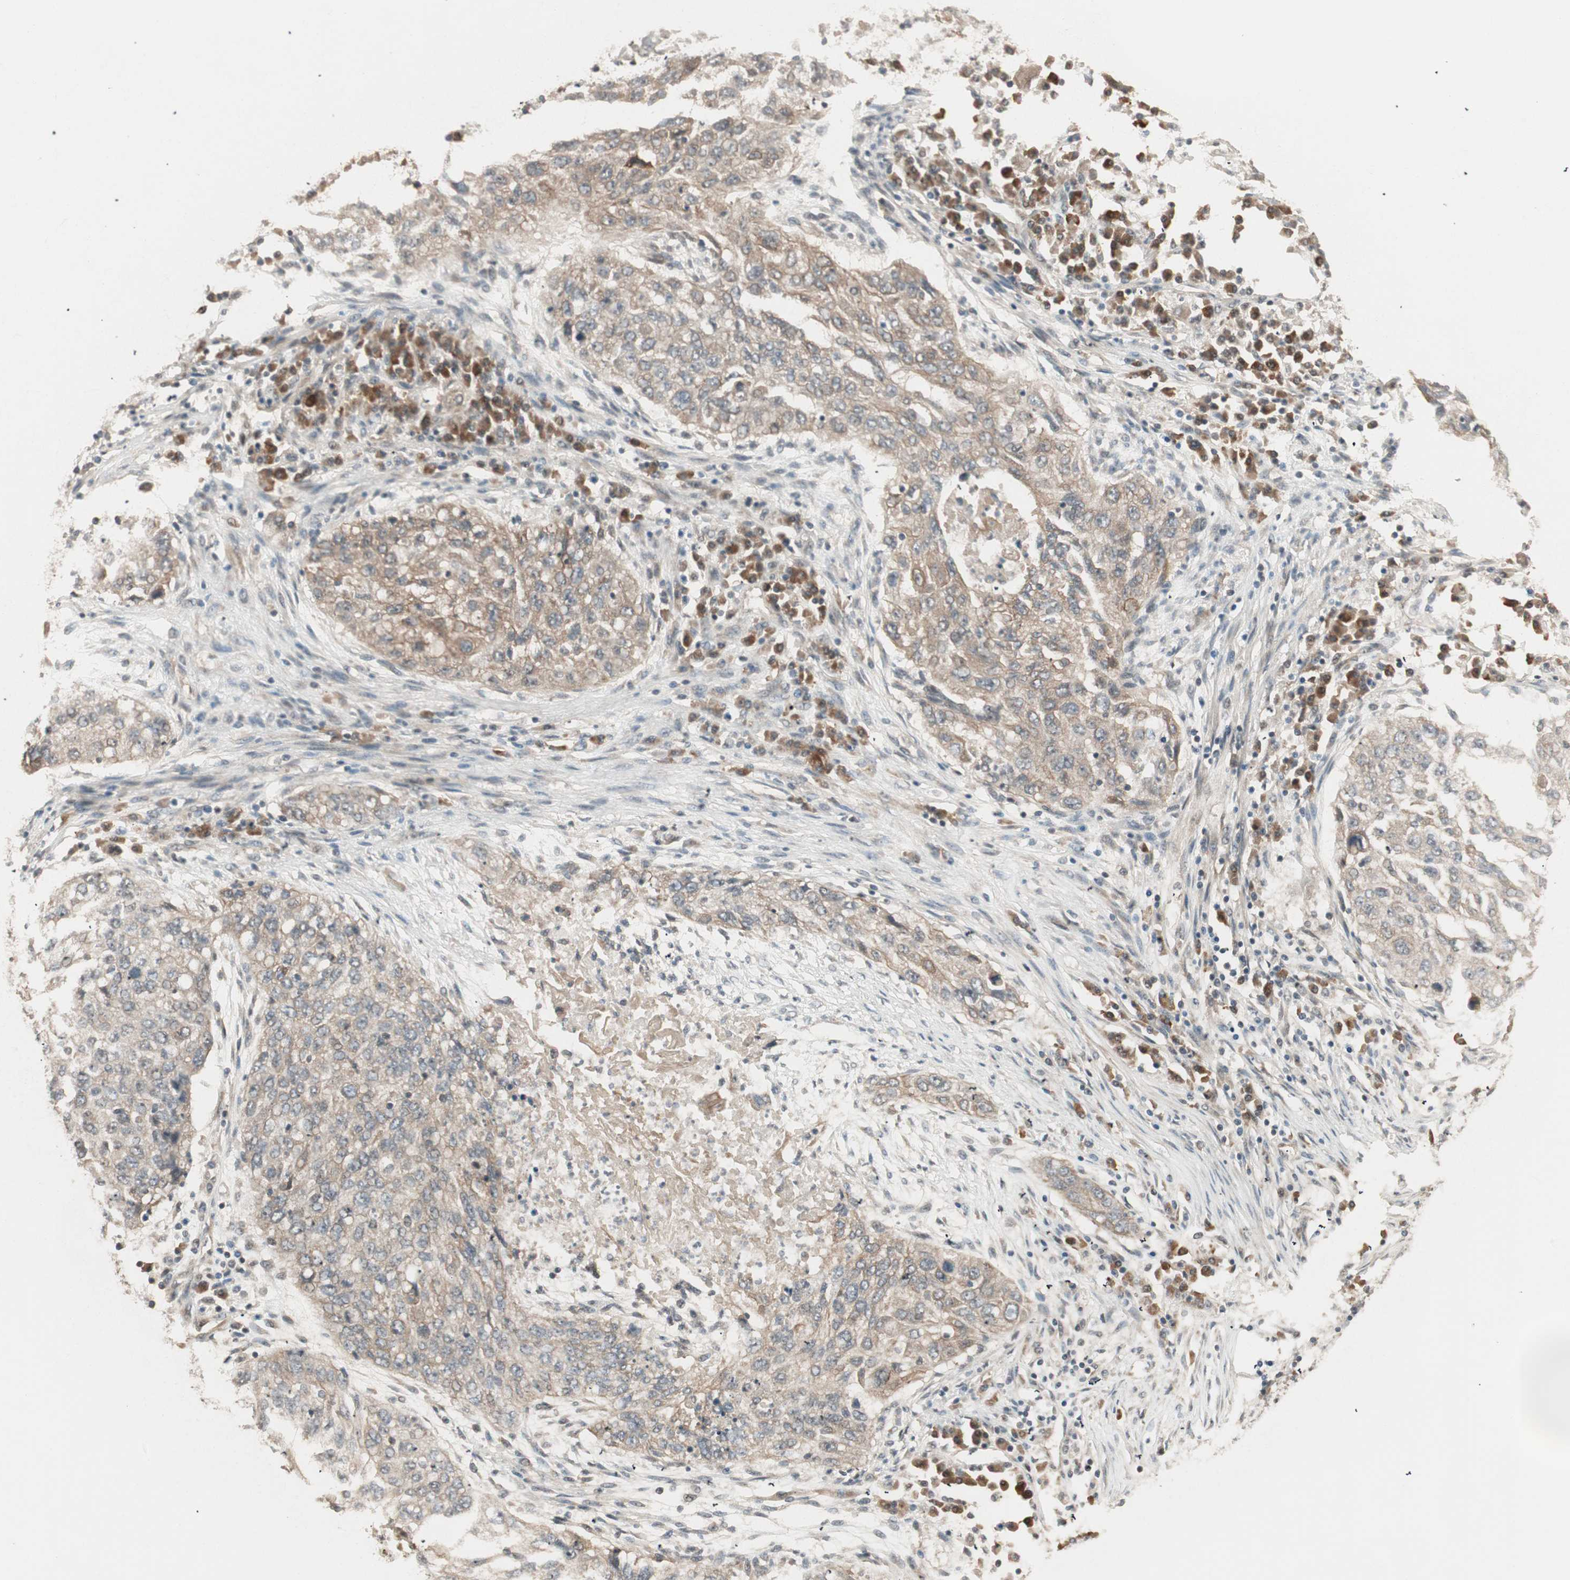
{"staining": {"intensity": "weak", "quantity": "25%-75%", "location": "cytoplasmic/membranous"}, "tissue": "lung cancer", "cell_type": "Tumor cells", "image_type": "cancer", "snomed": [{"axis": "morphology", "description": "Squamous cell carcinoma, NOS"}, {"axis": "topography", "description": "Lung"}], "caption": "DAB (3,3'-diaminobenzidine) immunohistochemical staining of lung squamous cell carcinoma reveals weak cytoplasmic/membranous protein staining in about 25%-75% of tumor cells.", "gene": "ZSCAN31", "patient": {"sex": "female", "age": 63}}